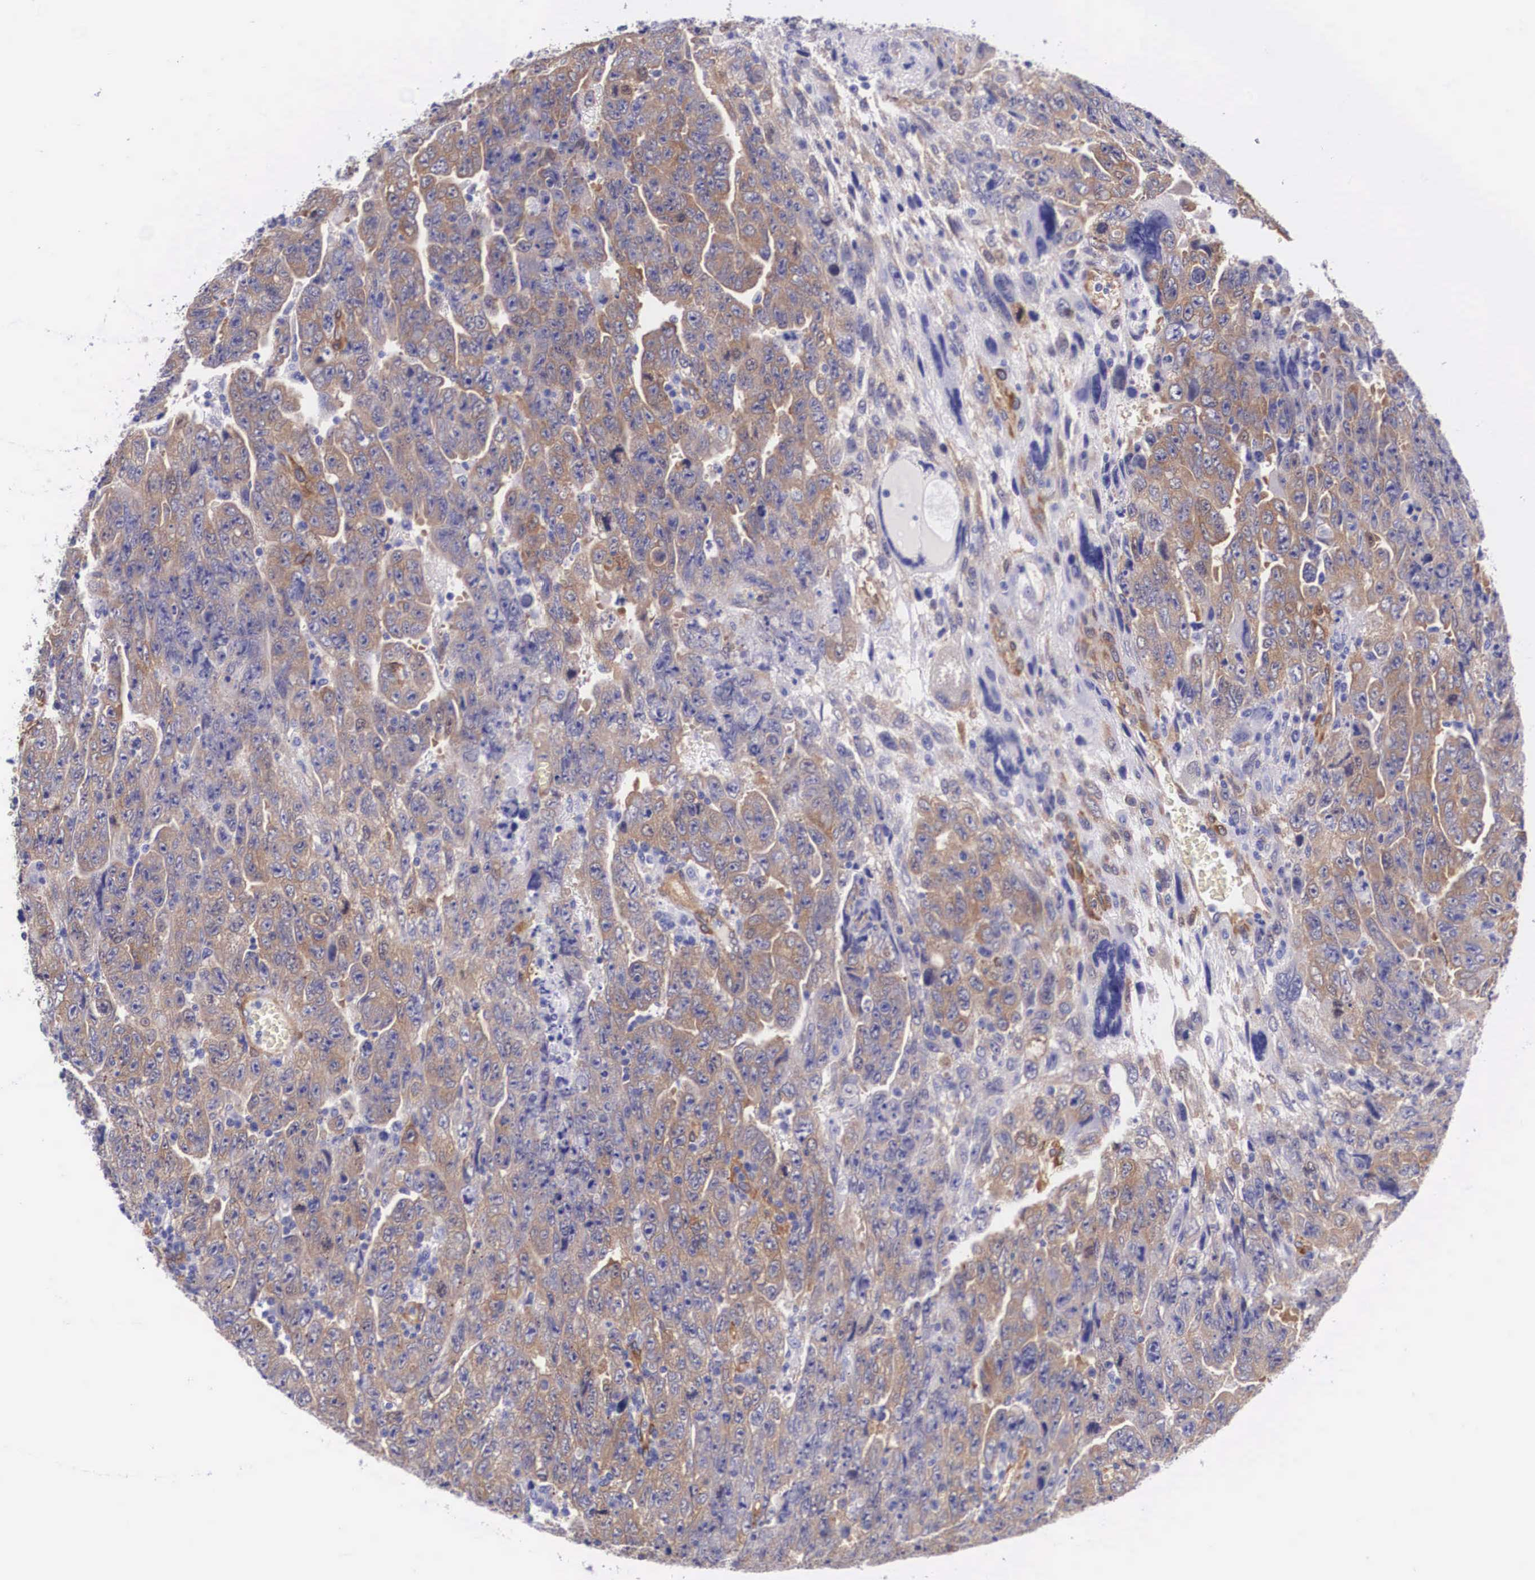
{"staining": {"intensity": "moderate", "quantity": "25%-75%", "location": "cytoplasmic/membranous"}, "tissue": "testis cancer", "cell_type": "Tumor cells", "image_type": "cancer", "snomed": [{"axis": "morphology", "description": "Carcinoma, Embryonal, NOS"}, {"axis": "topography", "description": "Testis"}], "caption": "High-magnification brightfield microscopy of testis embryonal carcinoma stained with DAB (brown) and counterstained with hematoxylin (blue). tumor cells exhibit moderate cytoplasmic/membranous expression is seen in about25%-75% of cells.", "gene": "BCAR1", "patient": {"sex": "male", "age": 28}}